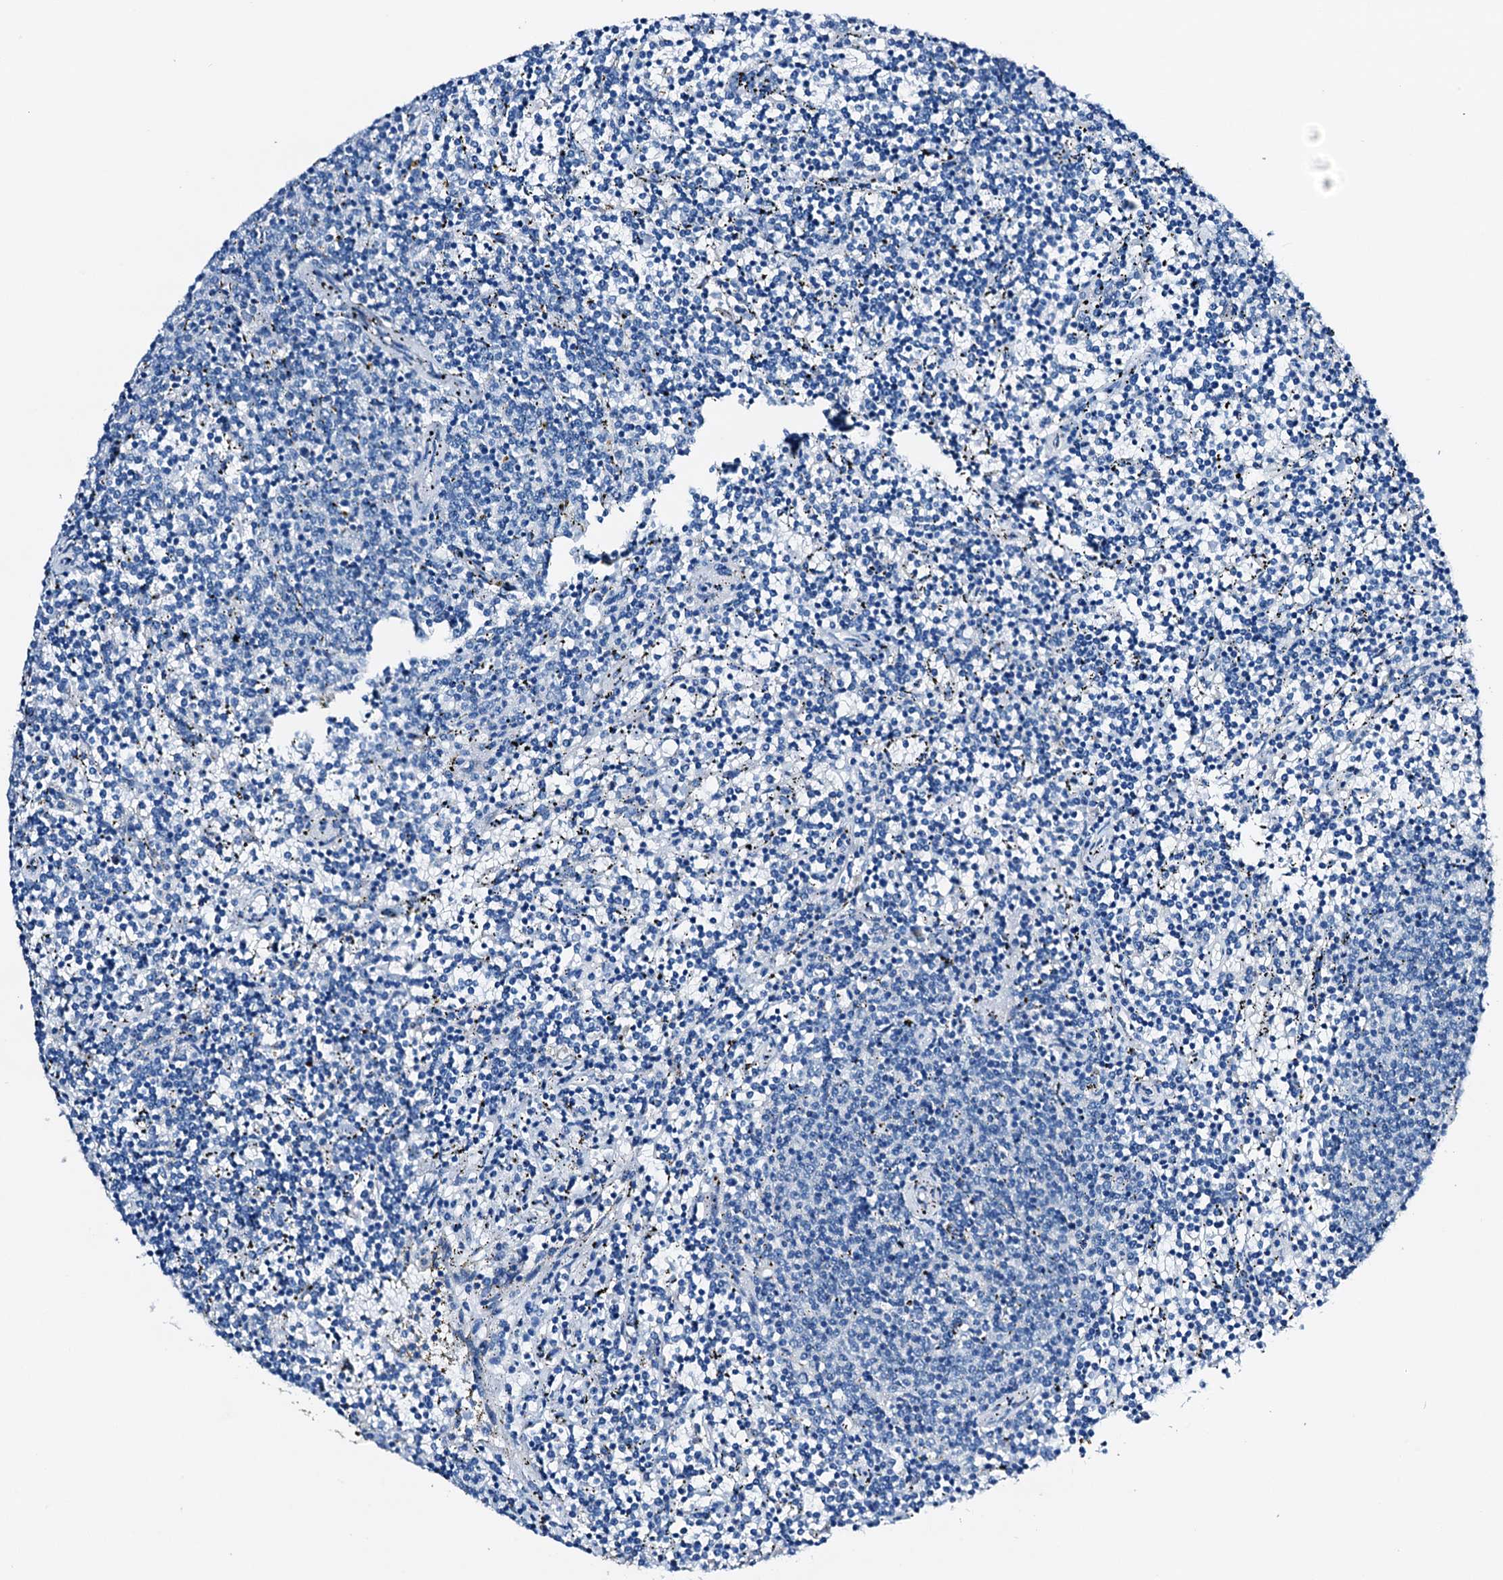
{"staining": {"intensity": "negative", "quantity": "none", "location": "none"}, "tissue": "lymphoma", "cell_type": "Tumor cells", "image_type": "cancer", "snomed": [{"axis": "morphology", "description": "Malignant lymphoma, non-Hodgkin's type, Low grade"}, {"axis": "topography", "description": "Spleen"}], "caption": "IHC of lymphoma displays no positivity in tumor cells. (Brightfield microscopy of DAB immunohistochemistry (IHC) at high magnification).", "gene": "C1QTNF4", "patient": {"sex": "female", "age": 50}}